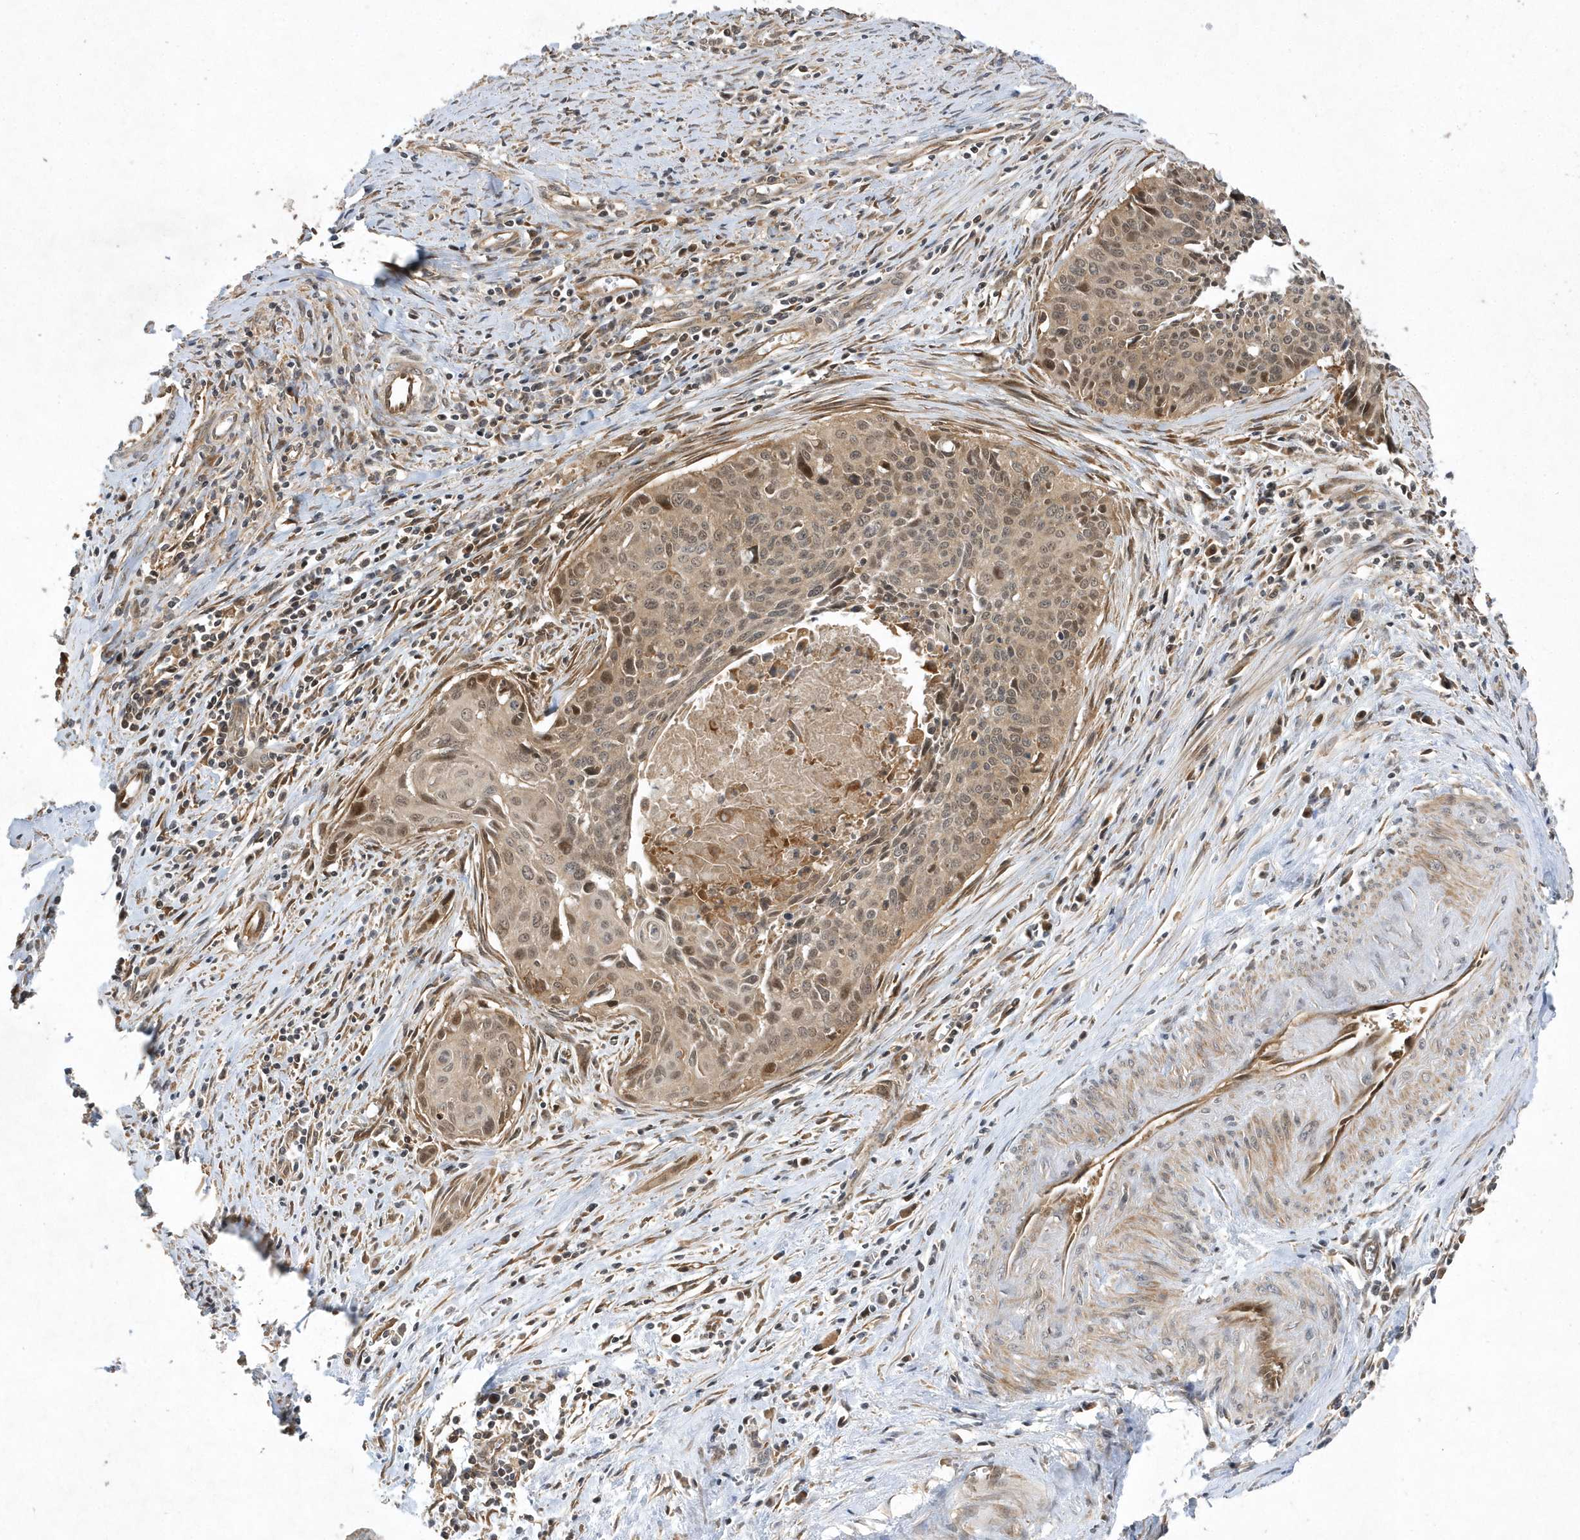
{"staining": {"intensity": "moderate", "quantity": ">75%", "location": "nuclear"}, "tissue": "cervical cancer", "cell_type": "Tumor cells", "image_type": "cancer", "snomed": [{"axis": "morphology", "description": "Squamous cell carcinoma, NOS"}, {"axis": "topography", "description": "Cervix"}], "caption": "Immunohistochemical staining of cervical cancer displays medium levels of moderate nuclear protein expression in about >75% of tumor cells.", "gene": "GFM2", "patient": {"sex": "female", "age": 55}}